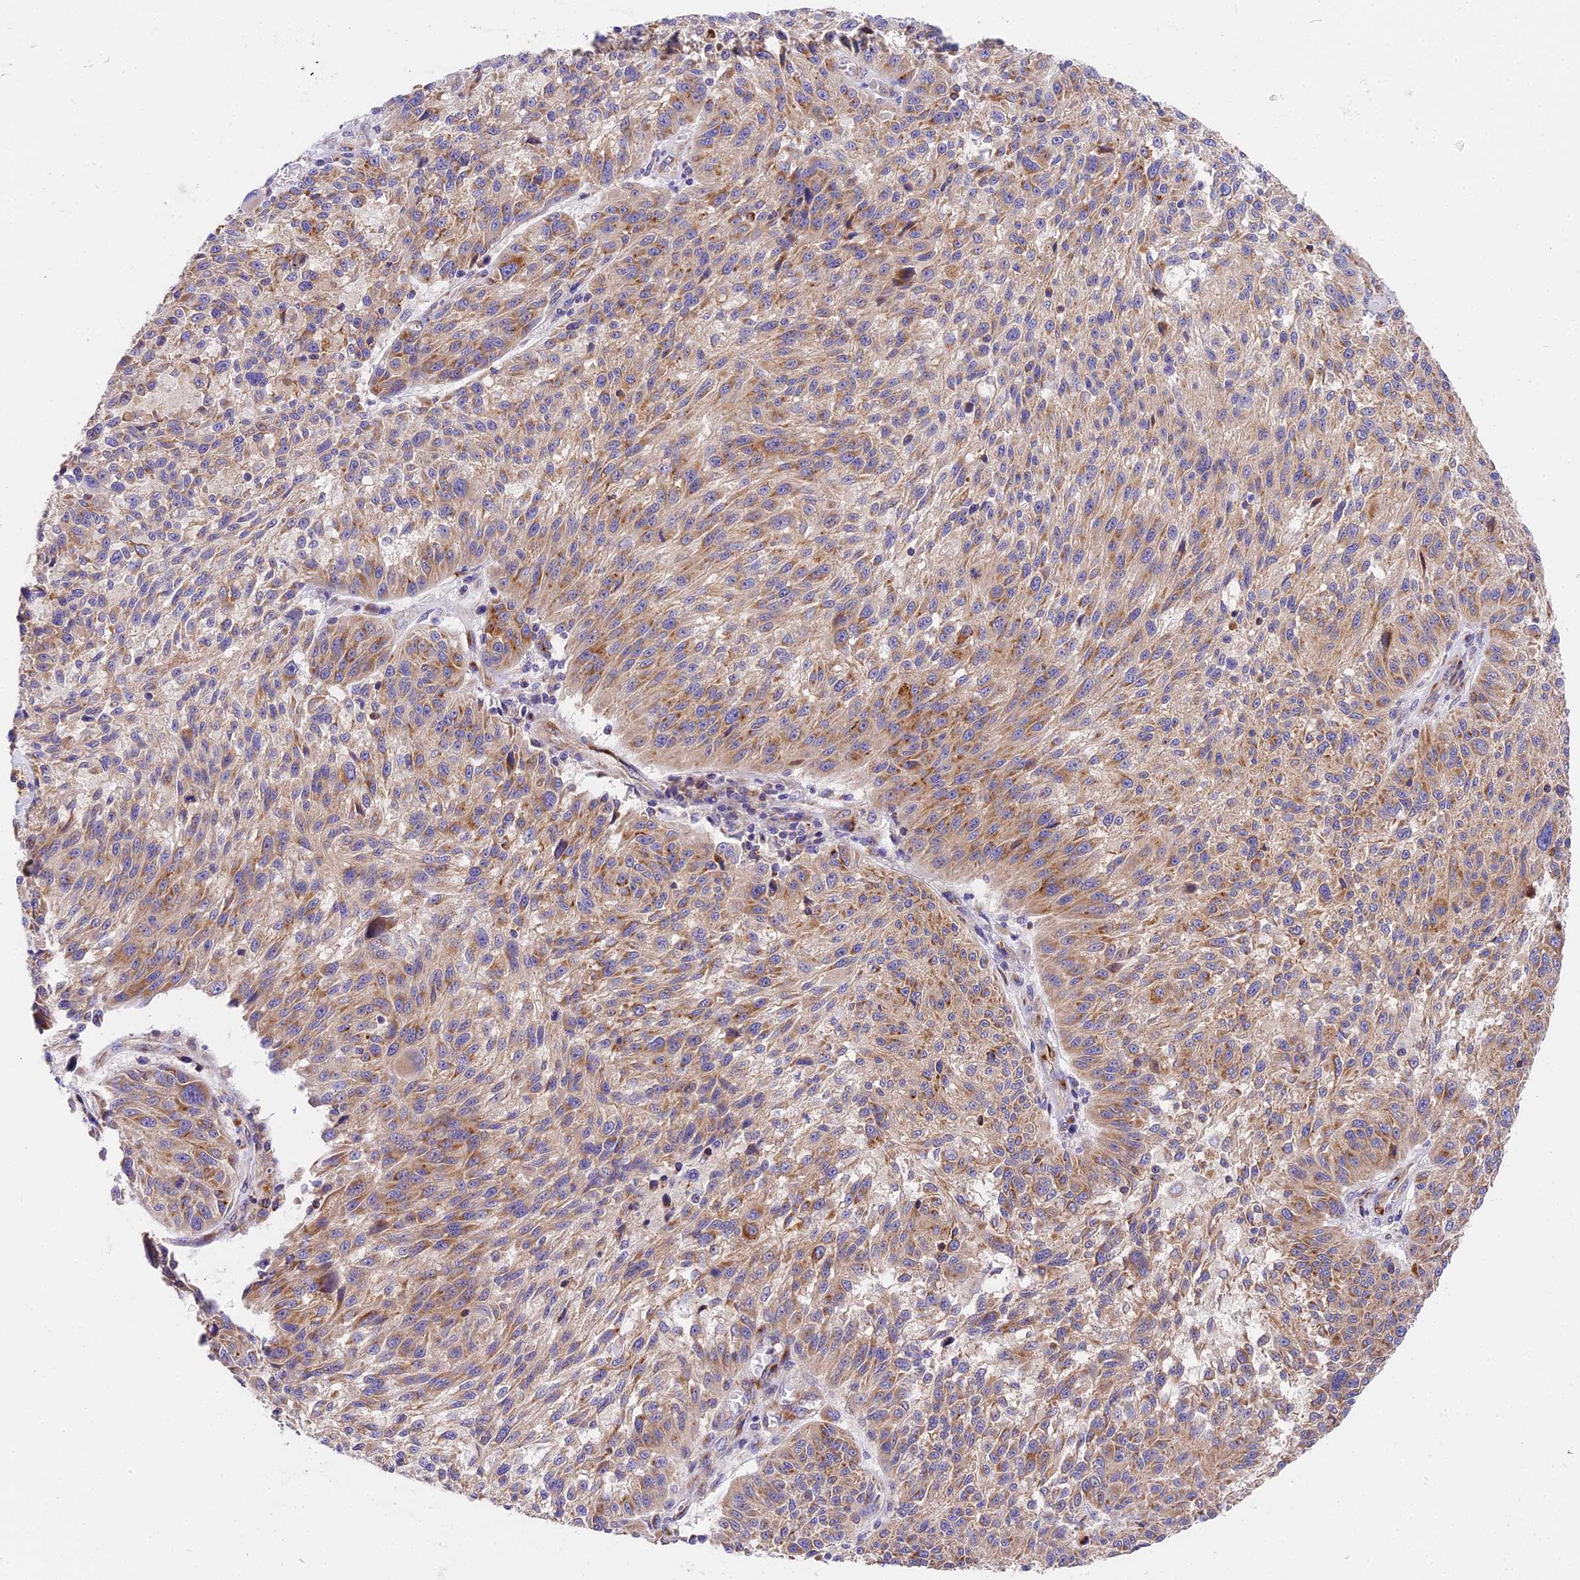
{"staining": {"intensity": "weak", "quantity": "25%-75%", "location": "cytoplasmic/membranous"}, "tissue": "melanoma", "cell_type": "Tumor cells", "image_type": "cancer", "snomed": [{"axis": "morphology", "description": "Malignant melanoma, NOS"}, {"axis": "topography", "description": "Skin"}], "caption": "DAB (3,3'-diaminobenzidine) immunohistochemical staining of melanoma reveals weak cytoplasmic/membranous protein positivity in approximately 25%-75% of tumor cells. Using DAB (brown) and hematoxylin (blue) stains, captured at high magnification using brightfield microscopy.", "gene": "MRAS", "patient": {"sex": "male", "age": 53}}